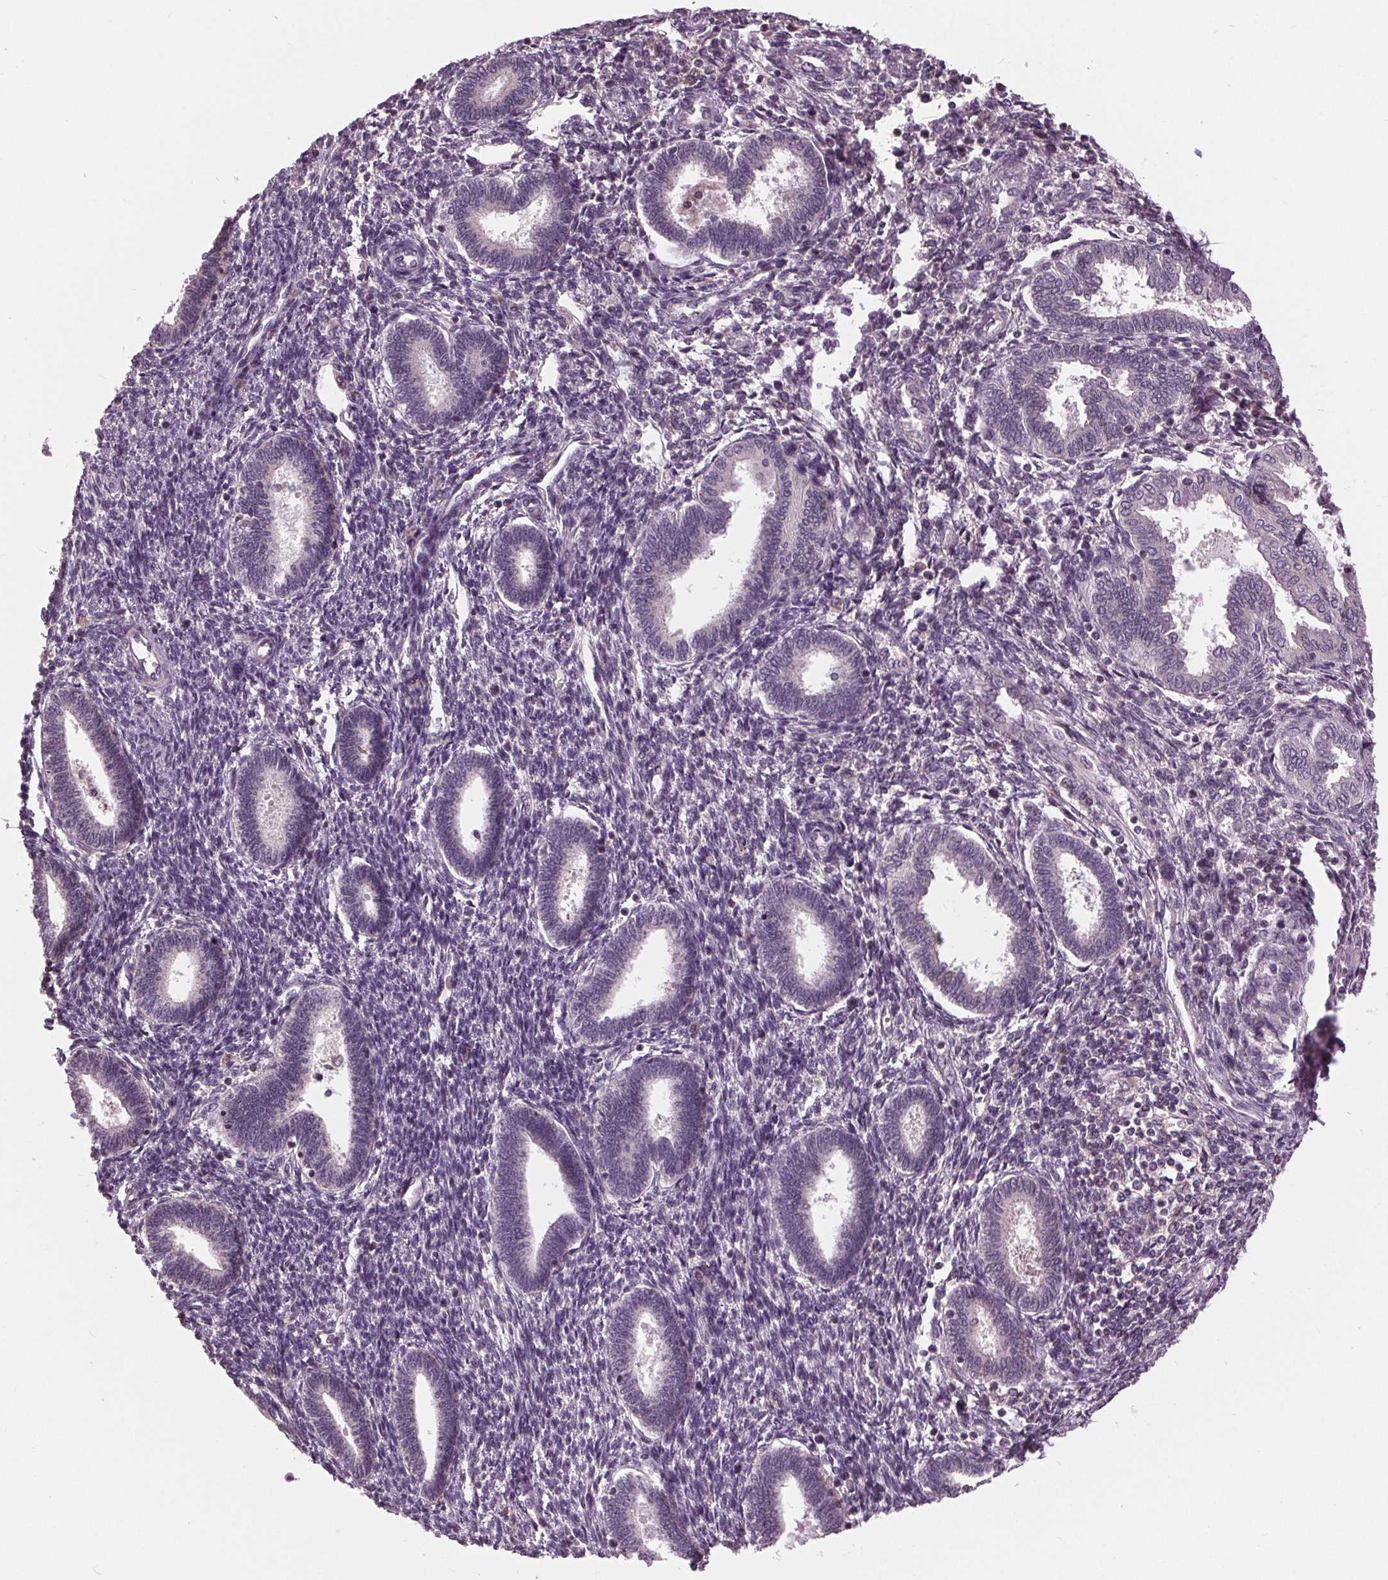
{"staining": {"intensity": "negative", "quantity": "none", "location": "none"}, "tissue": "endometrium", "cell_type": "Cells in endometrial stroma", "image_type": "normal", "snomed": [{"axis": "morphology", "description": "Normal tissue, NOS"}, {"axis": "topography", "description": "Endometrium"}], "caption": "Immunohistochemistry photomicrograph of benign endometrium: human endometrium stained with DAB exhibits no significant protein staining in cells in endometrial stroma.", "gene": "SIGLEC6", "patient": {"sex": "female", "age": 42}}